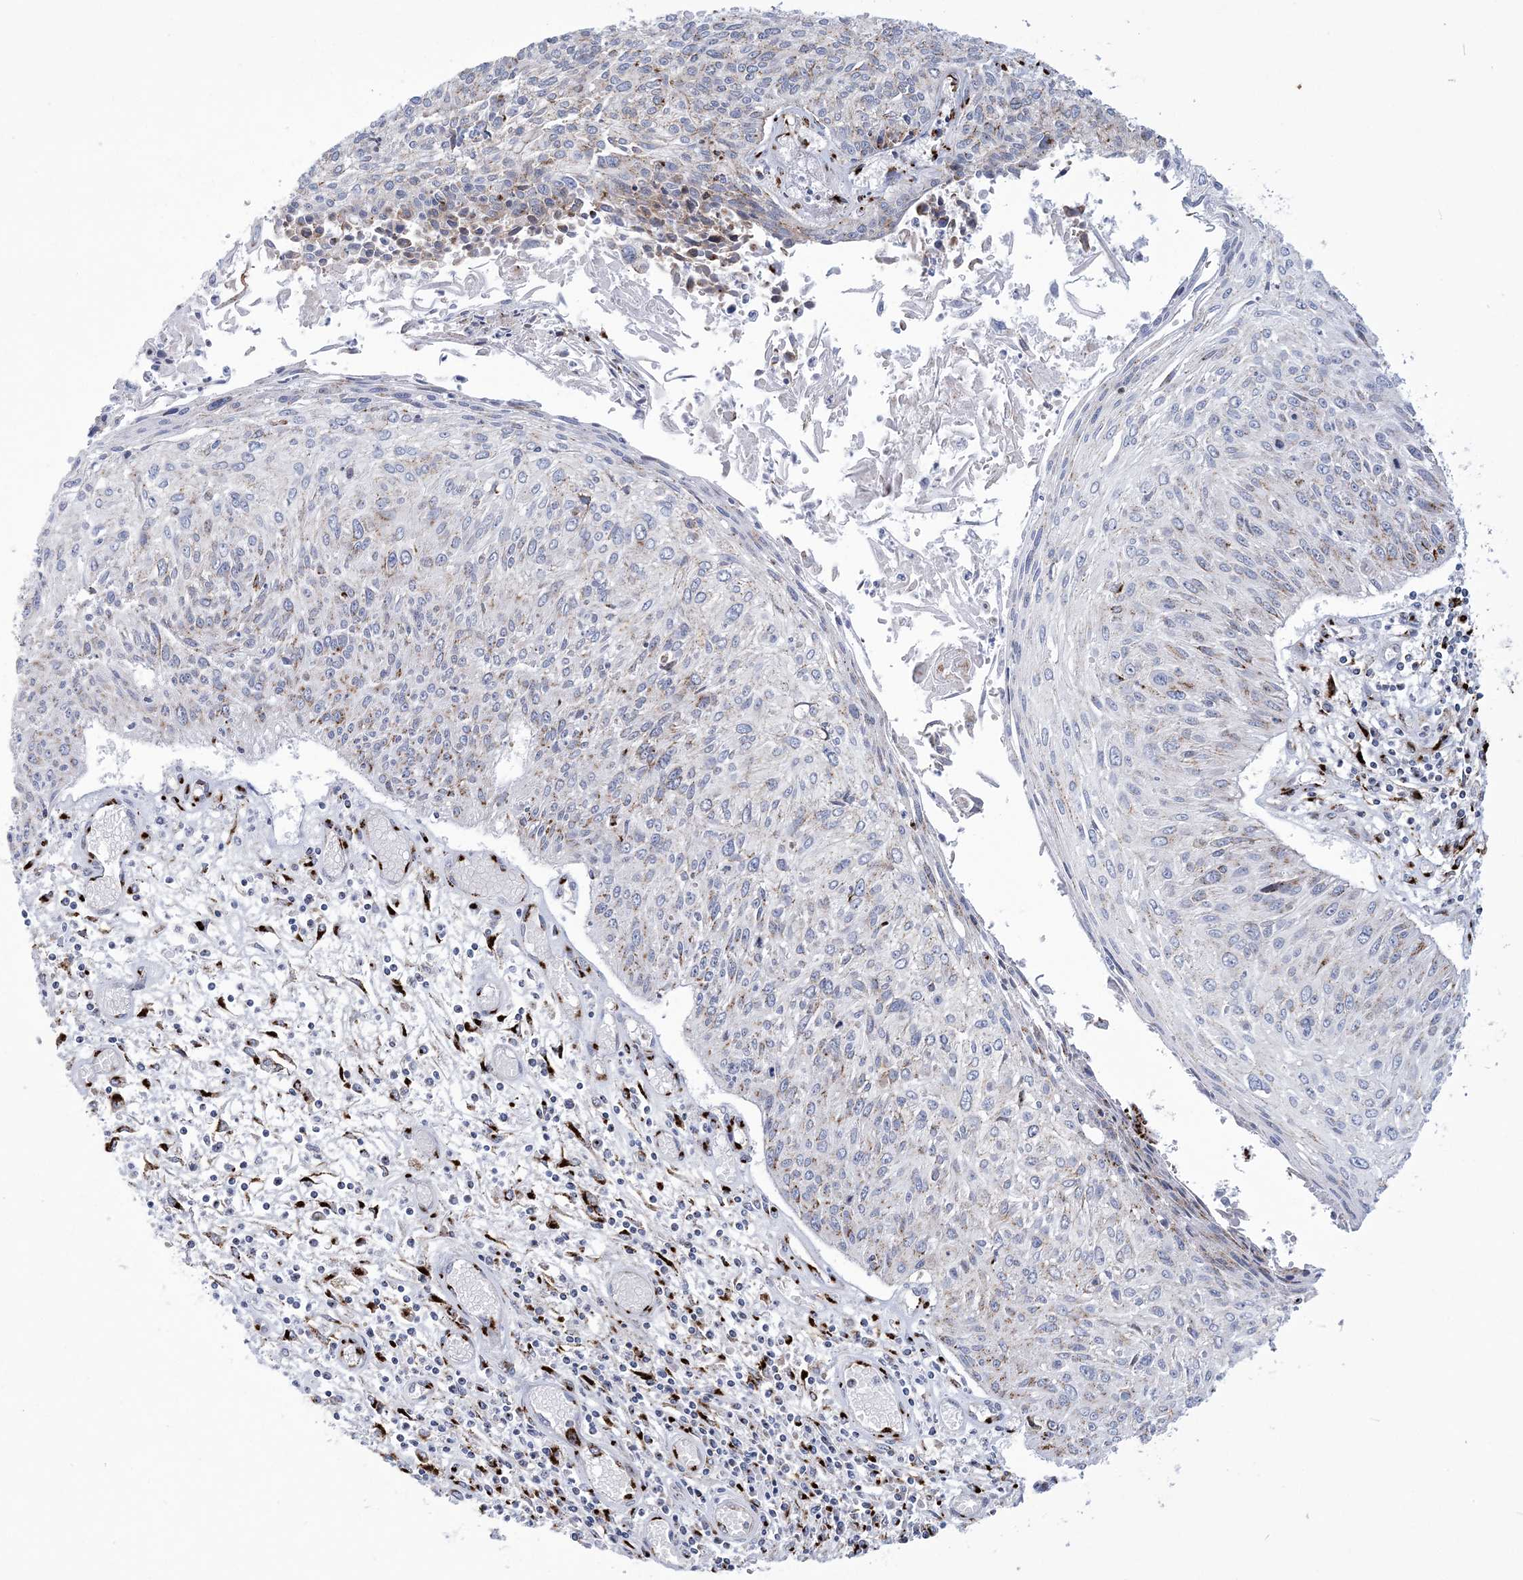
{"staining": {"intensity": "weak", "quantity": "<25%", "location": "cytoplasmic/membranous"}, "tissue": "cervical cancer", "cell_type": "Tumor cells", "image_type": "cancer", "snomed": [{"axis": "morphology", "description": "Squamous cell carcinoma, NOS"}, {"axis": "topography", "description": "Cervix"}], "caption": "The IHC micrograph has no significant expression in tumor cells of cervical cancer (squamous cell carcinoma) tissue.", "gene": "SLX9", "patient": {"sex": "female", "age": 51}}